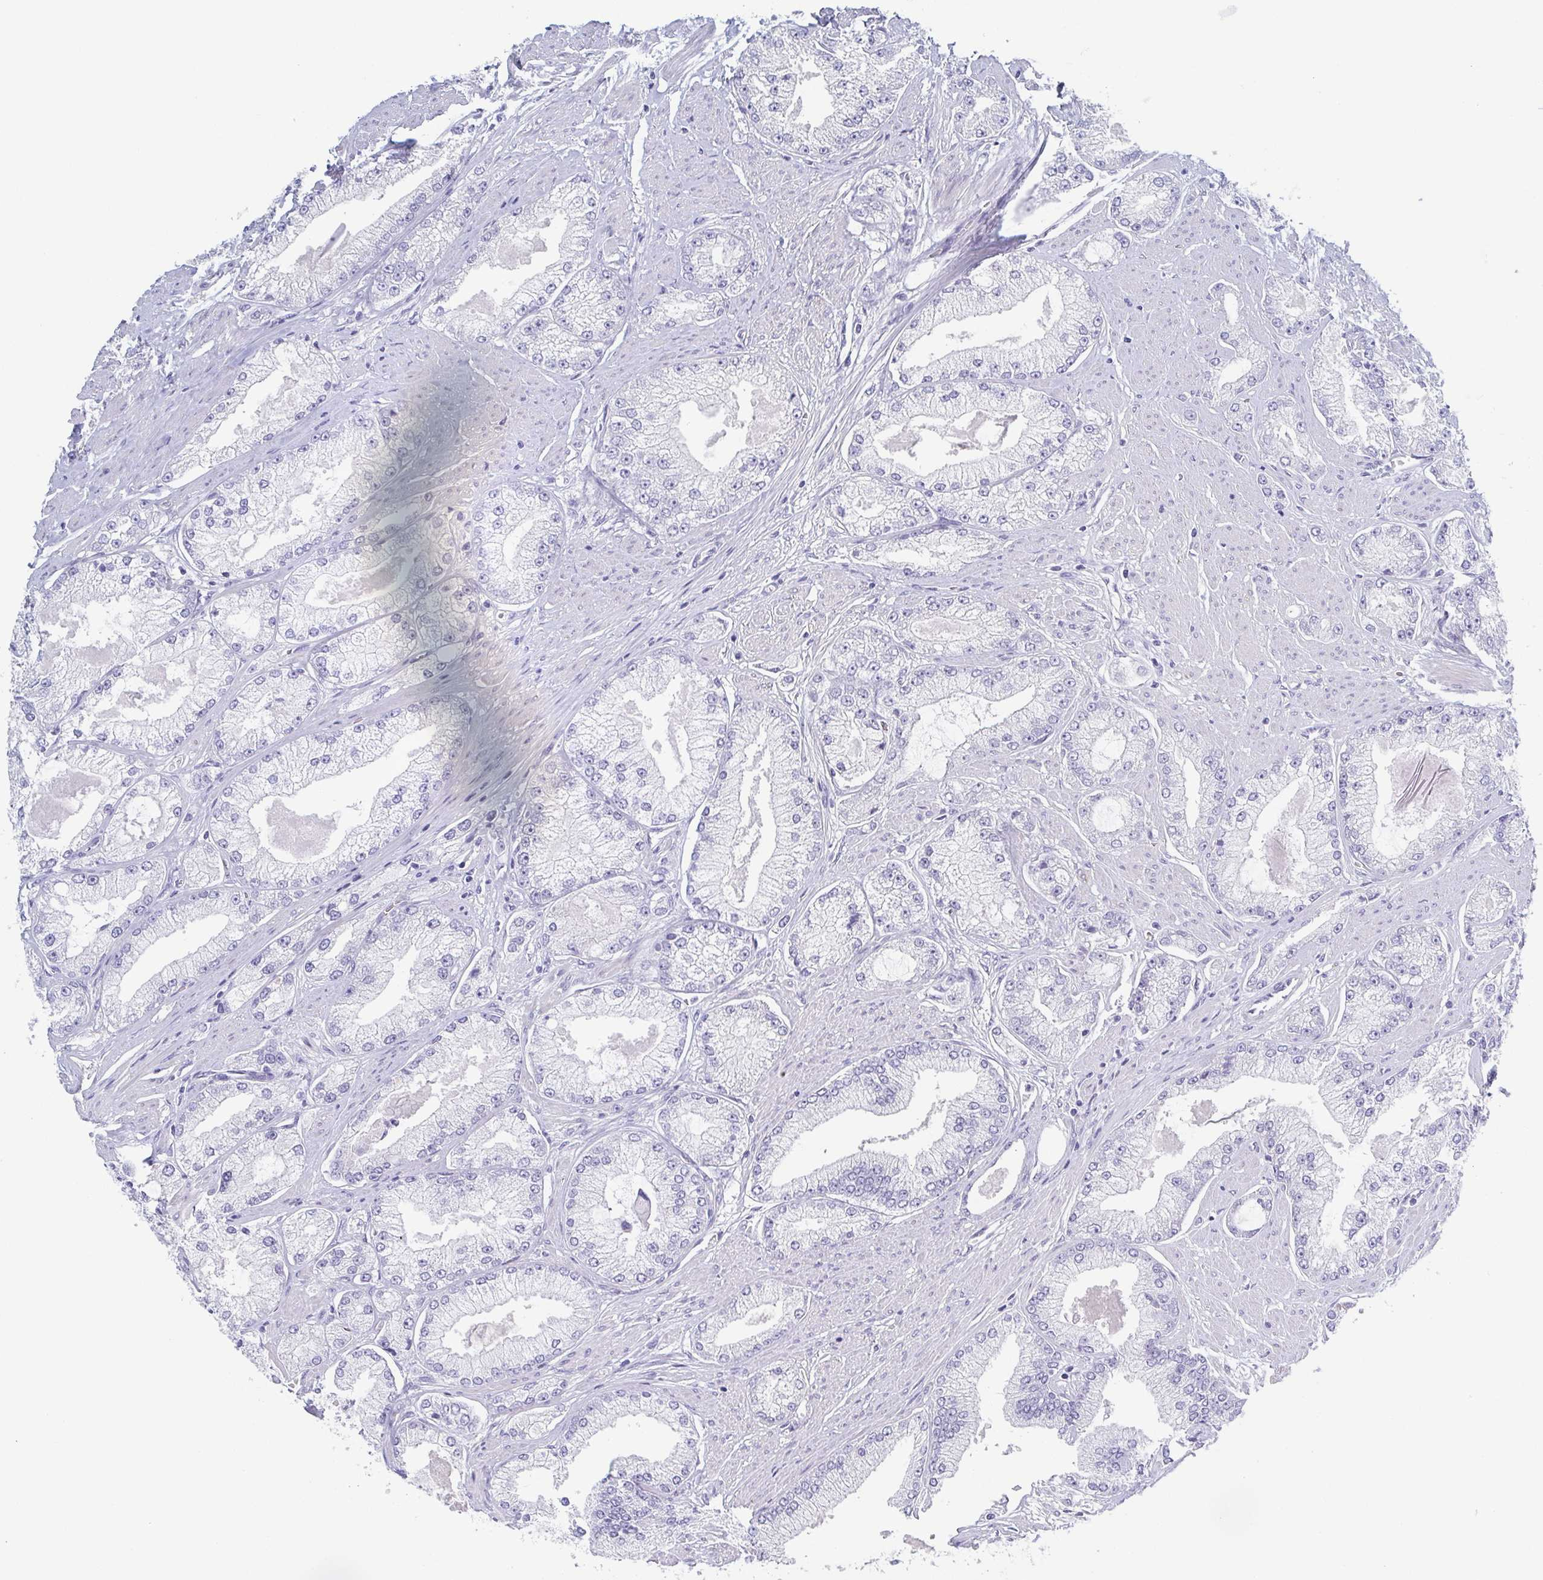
{"staining": {"intensity": "negative", "quantity": "none", "location": "none"}, "tissue": "prostate cancer", "cell_type": "Tumor cells", "image_type": "cancer", "snomed": [{"axis": "morphology", "description": "Adenocarcinoma, High grade"}, {"axis": "topography", "description": "Prostate"}], "caption": "This is an IHC micrograph of human prostate cancer. There is no staining in tumor cells.", "gene": "DYNC1I1", "patient": {"sex": "male", "age": 68}}